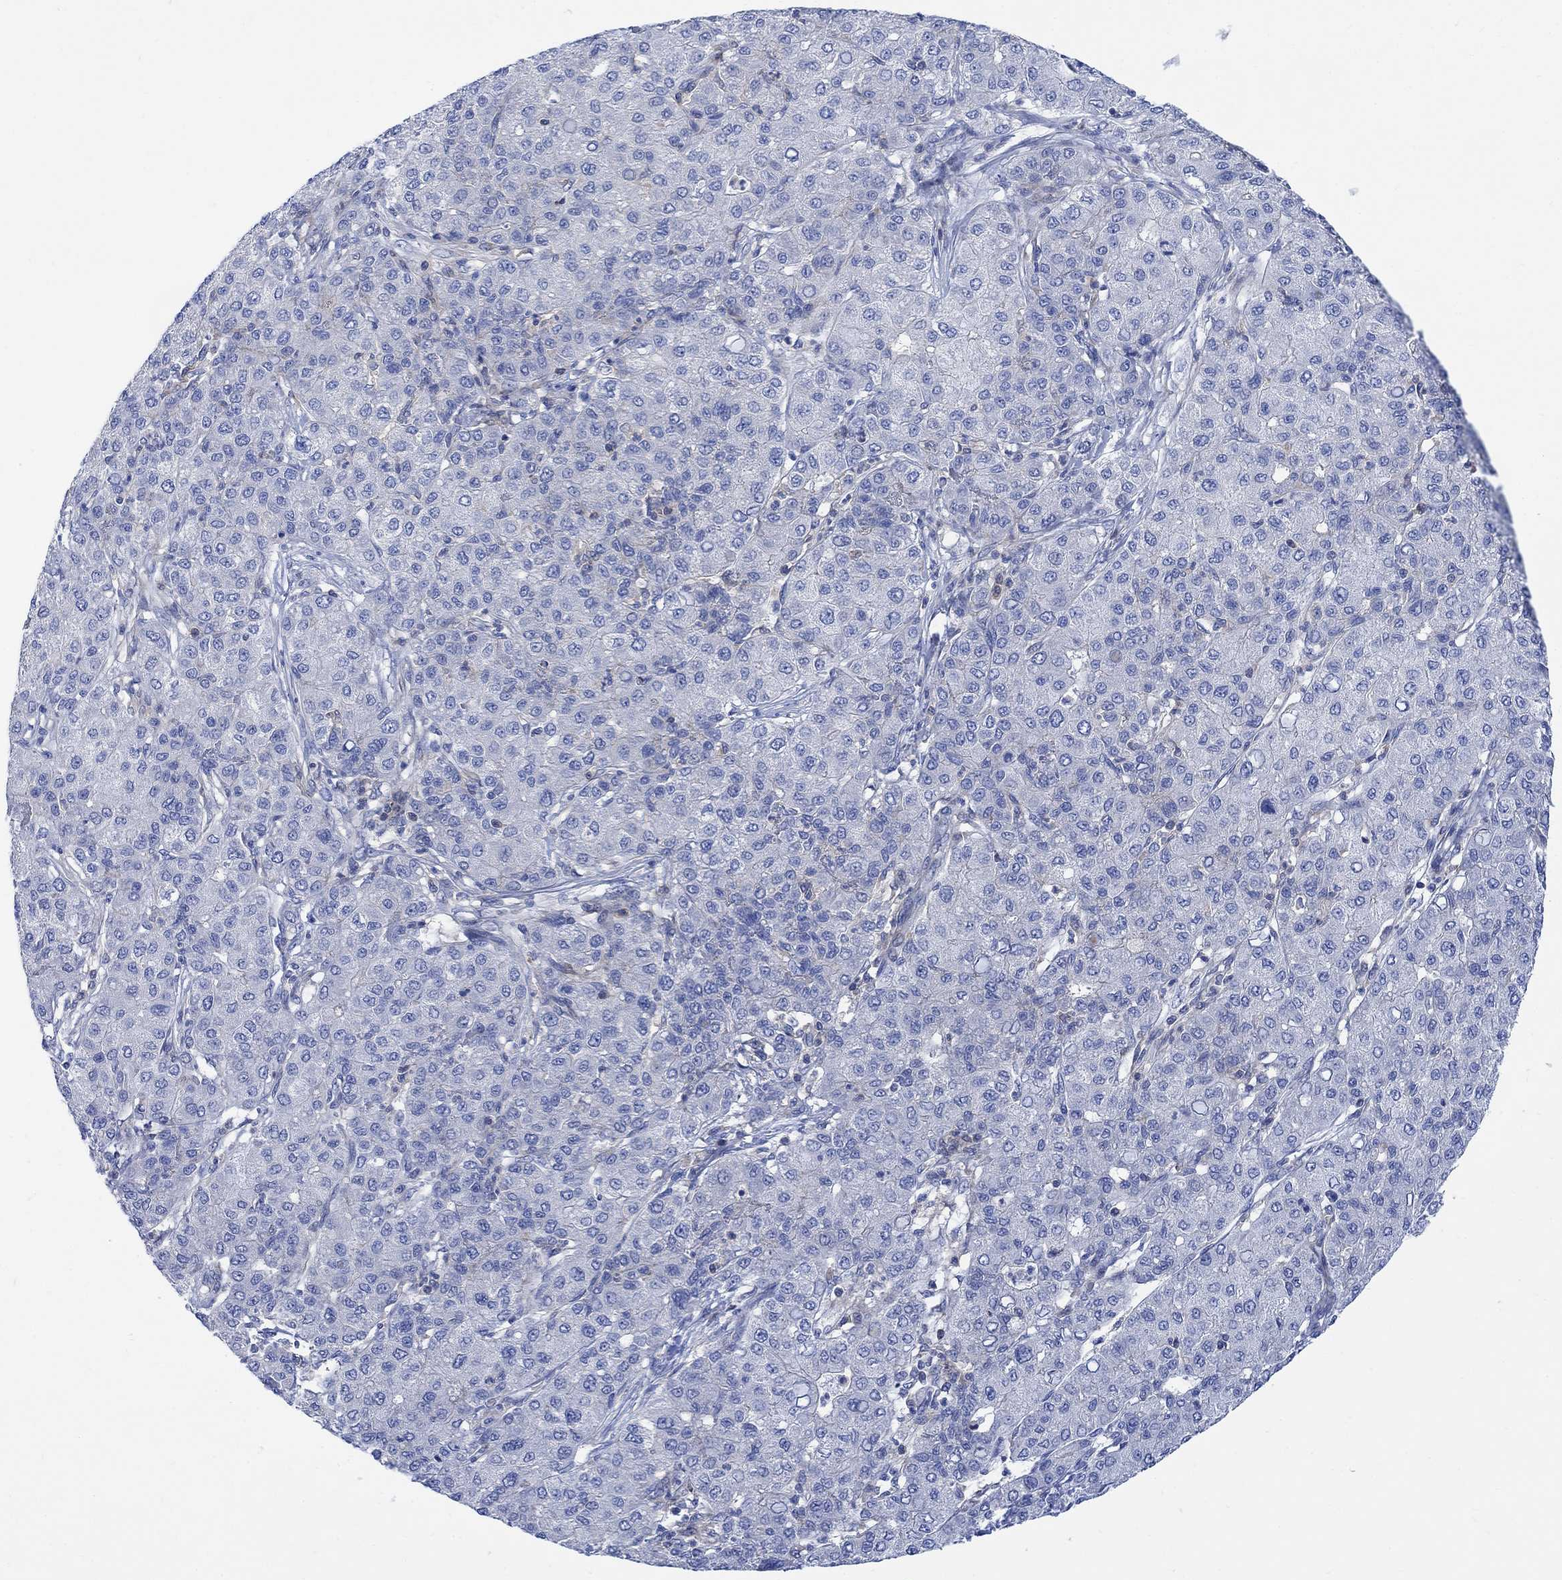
{"staining": {"intensity": "negative", "quantity": "none", "location": "none"}, "tissue": "liver cancer", "cell_type": "Tumor cells", "image_type": "cancer", "snomed": [{"axis": "morphology", "description": "Carcinoma, Hepatocellular, NOS"}, {"axis": "topography", "description": "Liver"}], "caption": "This is a micrograph of immunohistochemistry (IHC) staining of liver cancer, which shows no expression in tumor cells. The staining is performed using DAB (3,3'-diaminobenzidine) brown chromogen with nuclei counter-stained in using hematoxylin.", "gene": "ARSK", "patient": {"sex": "male", "age": 65}}